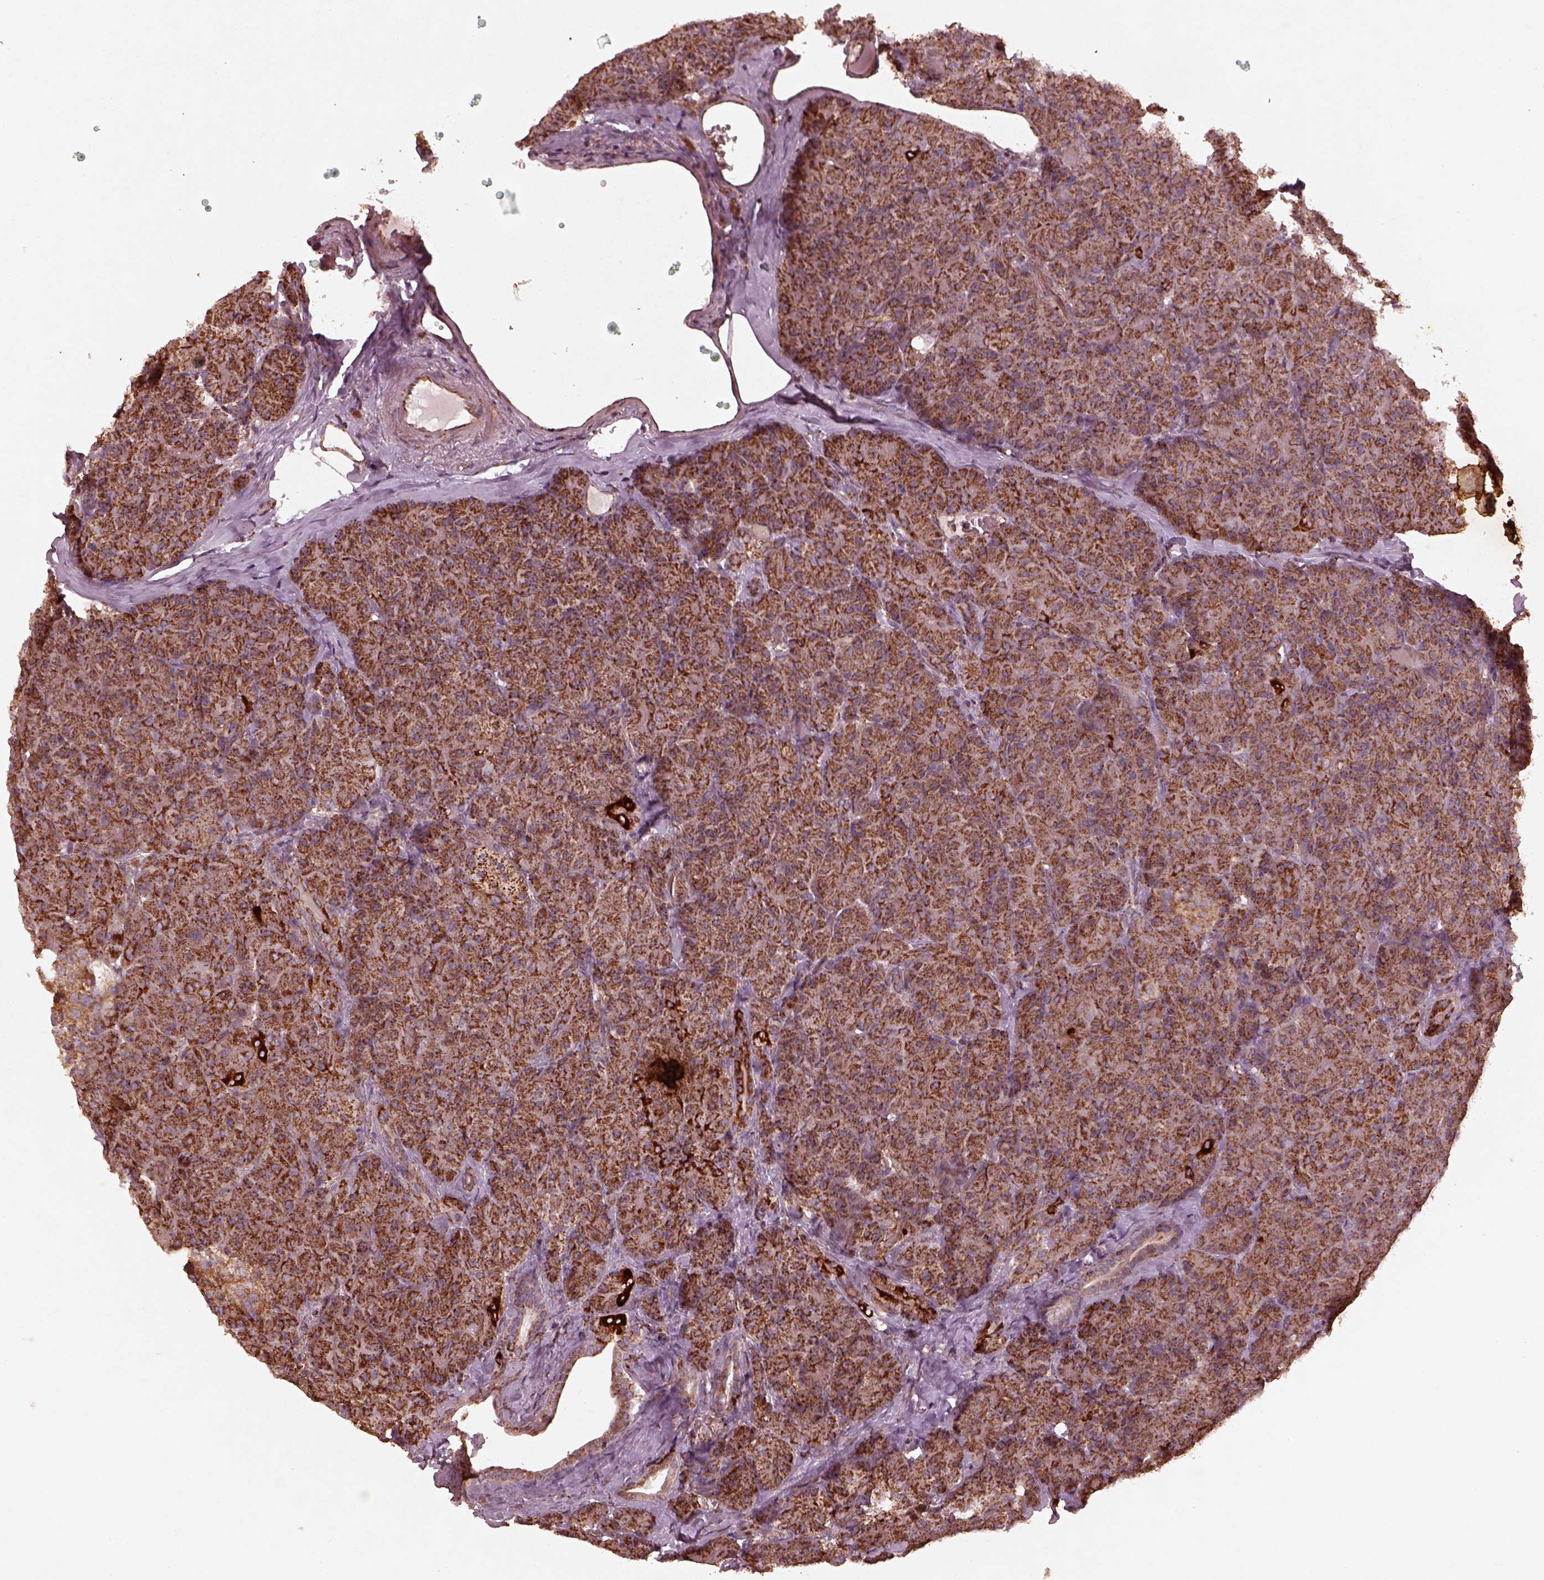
{"staining": {"intensity": "strong", "quantity": ">75%", "location": "cytoplasmic/membranous"}, "tissue": "pancreas", "cell_type": "Exocrine glandular cells", "image_type": "normal", "snomed": [{"axis": "morphology", "description": "Normal tissue, NOS"}, {"axis": "topography", "description": "Pancreas"}], "caption": "The image demonstrates staining of normal pancreas, revealing strong cytoplasmic/membranous protein expression (brown color) within exocrine glandular cells.", "gene": "ENSG00000285130", "patient": {"sex": "male", "age": 57}}